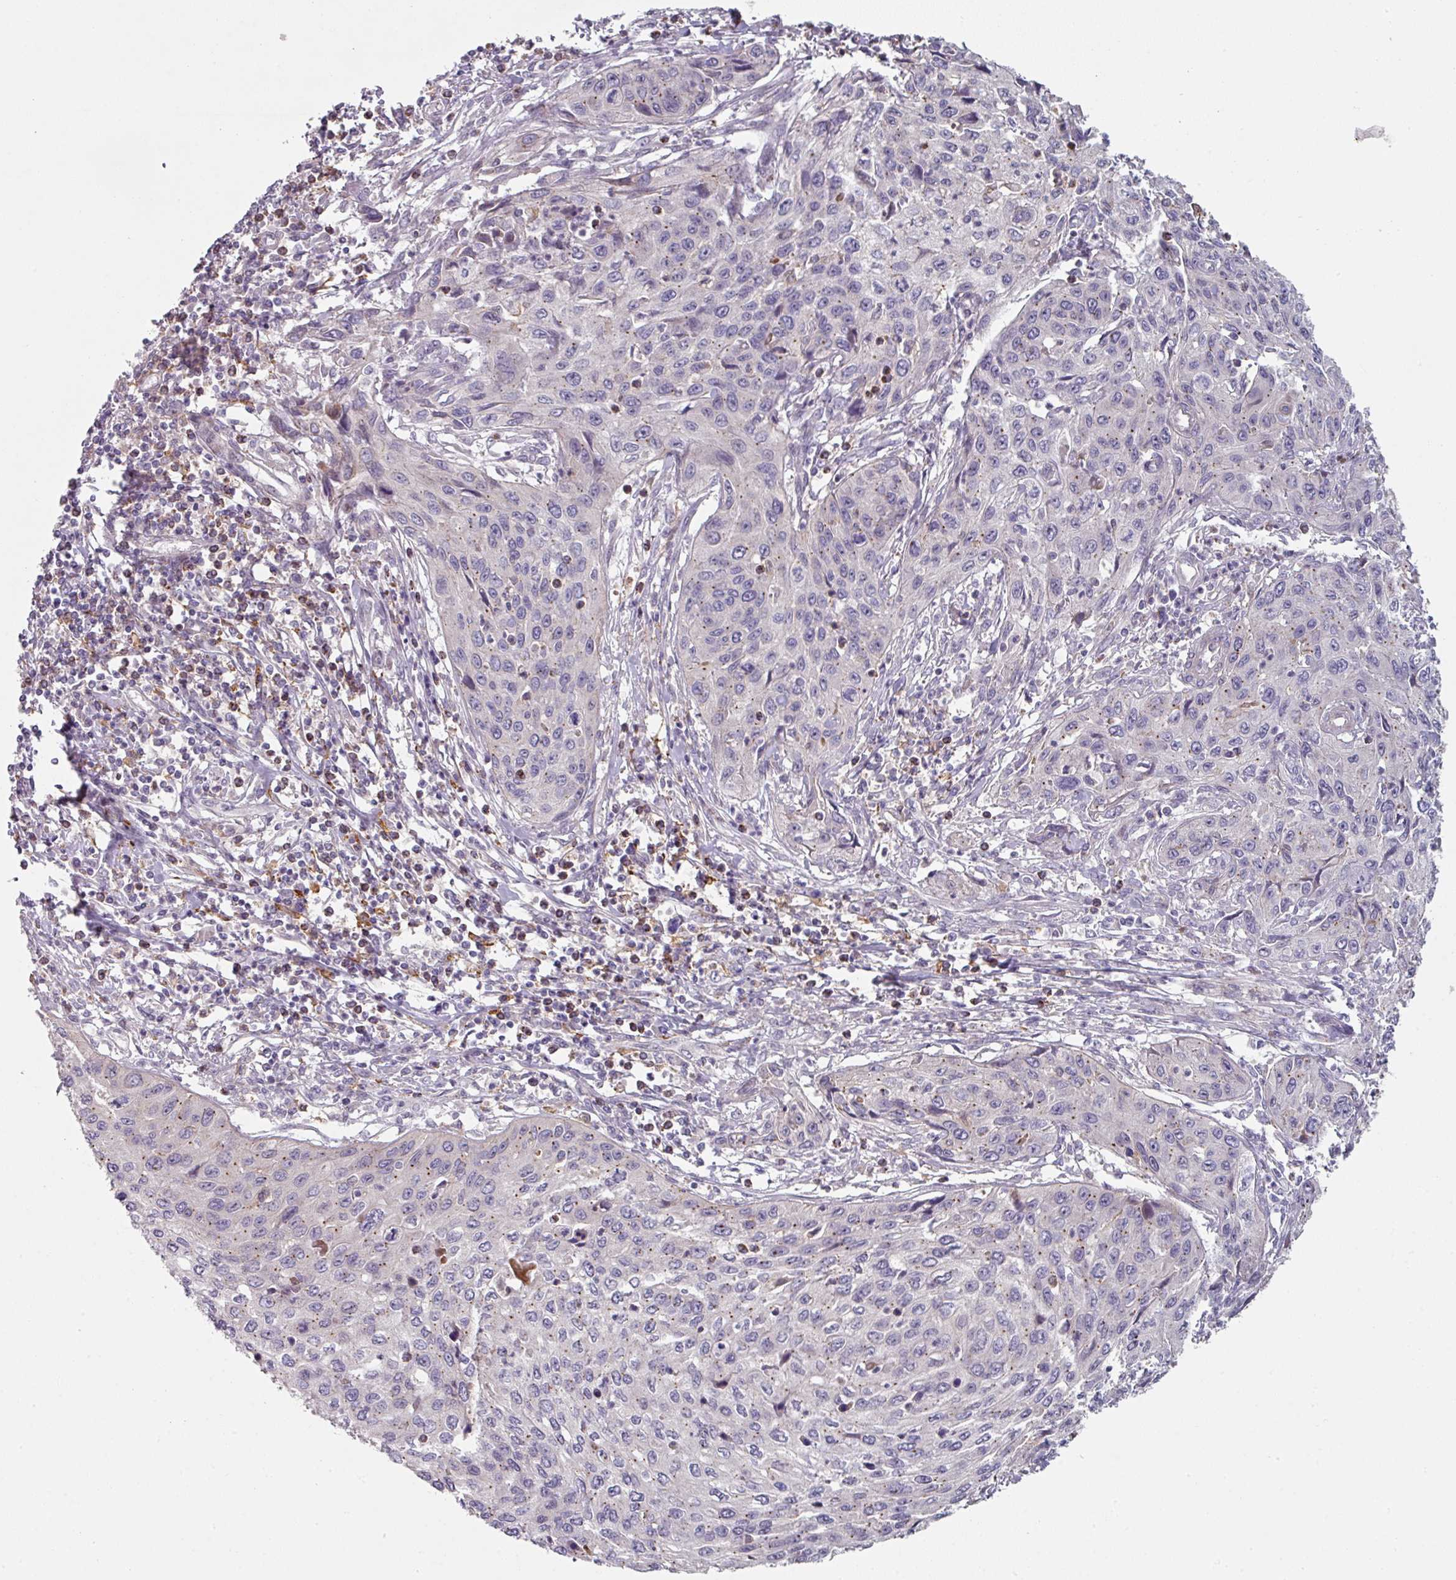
{"staining": {"intensity": "negative", "quantity": "none", "location": "none"}, "tissue": "cervical cancer", "cell_type": "Tumor cells", "image_type": "cancer", "snomed": [{"axis": "morphology", "description": "Squamous cell carcinoma, NOS"}, {"axis": "topography", "description": "Cervix"}], "caption": "A micrograph of cervical cancer (squamous cell carcinoma) stained for a protein displays no brown staining in tumor cells. The staining was performed using DAB (3,3'-diaminobenzidine) to visualize the protein expression in brown, while the nuclei were stained in blue with hematoxylin (Magnification: 20x).", "gene": "WSB2", "patient": {"sex": "female", "age": 32}}